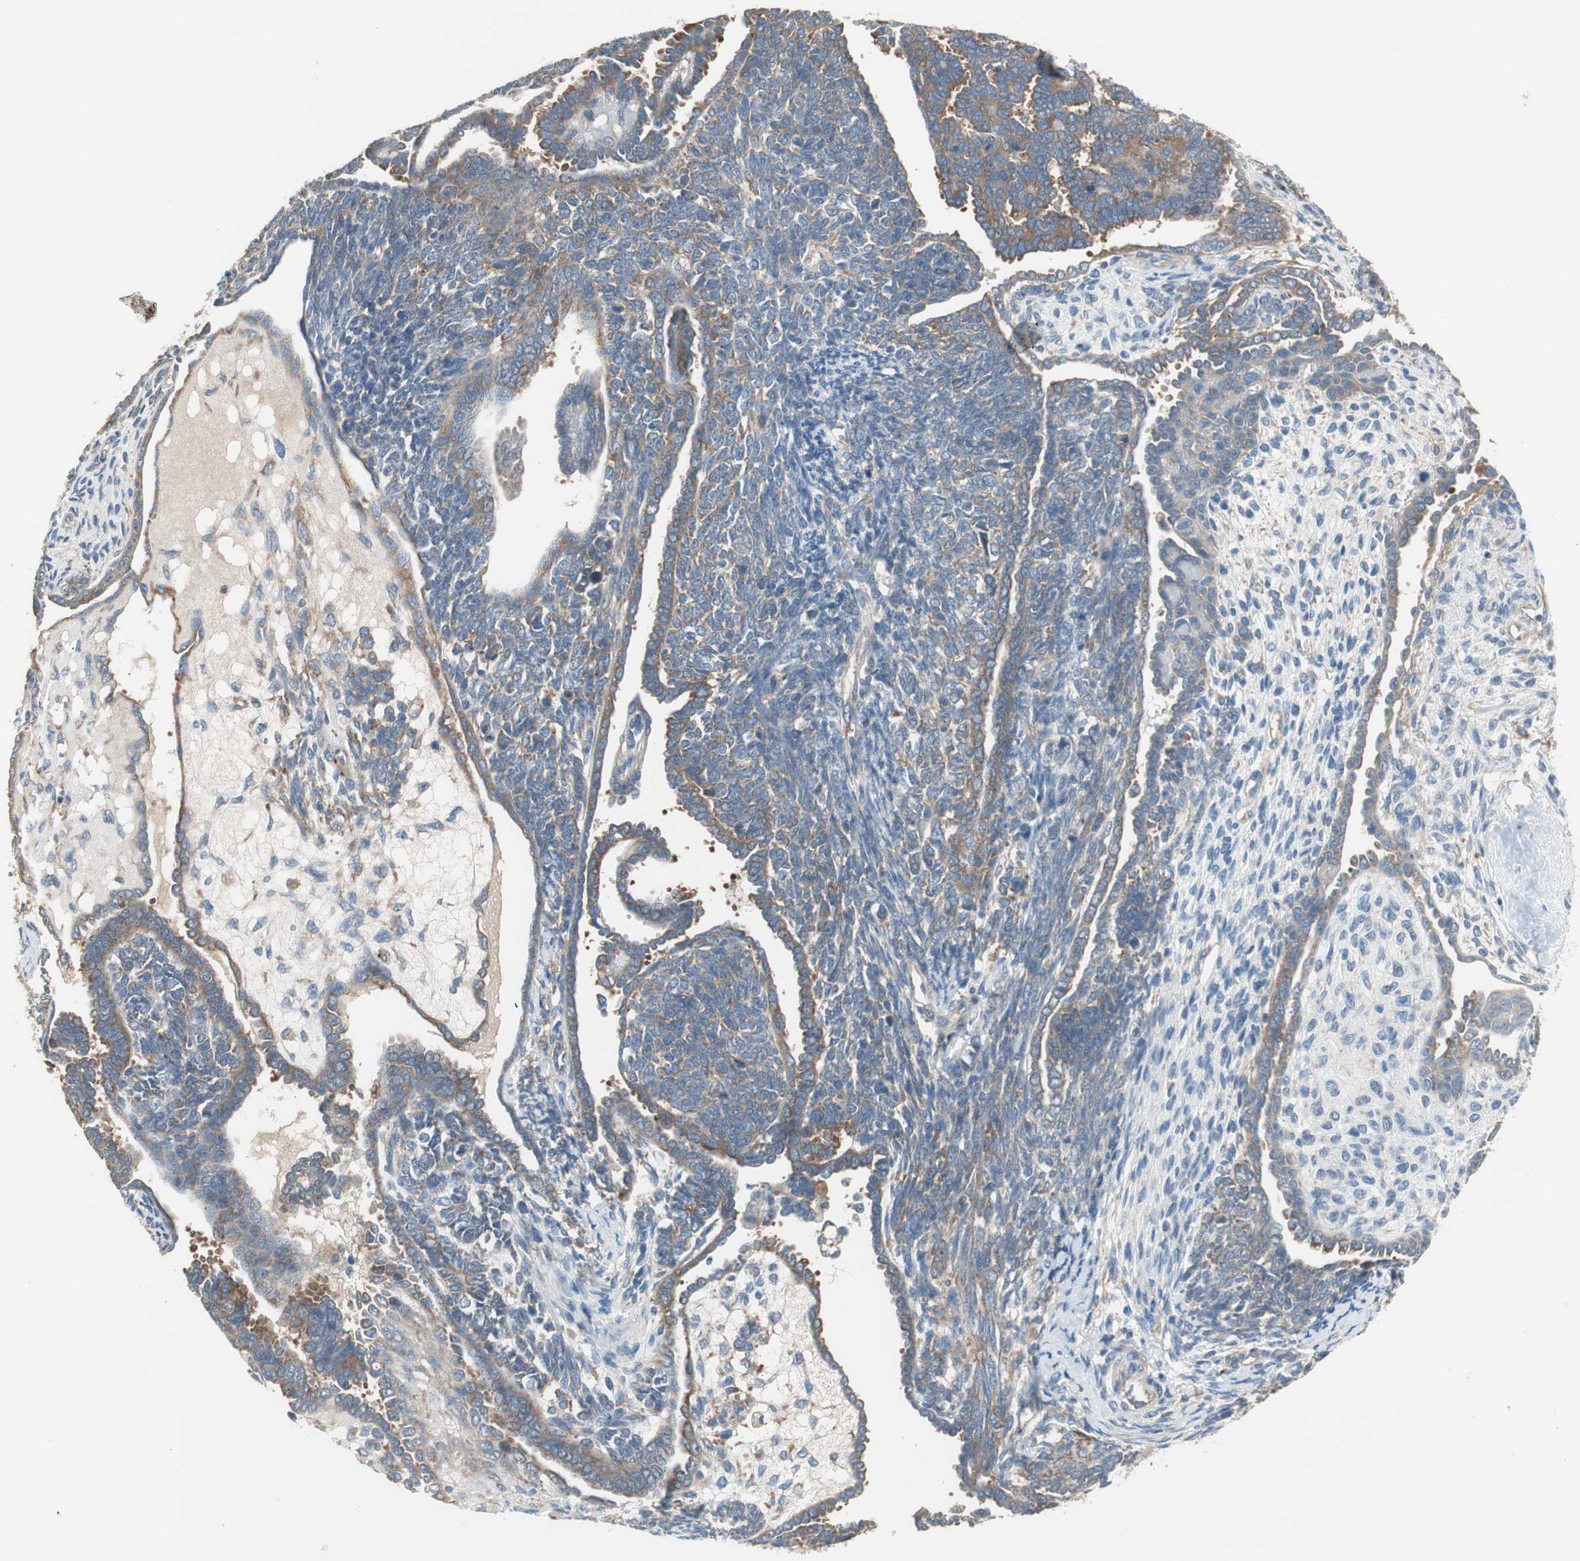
{"staining": {"intensity": "moderate", "quantity": ">75%", "location": "cytoplasmic/membranous"}, "tissue": "endometrial cancer", "cell_type": "Tumor cells", "image_type": "cancer", "snomed": [{"axis": "morphology", "description": "Neoplasm, malignant, NOS"}, {"axis": "topography", "description": "Endometrium"}], "caption": "Immunohistochemical staining of human endometrial cancer reveals moderate cytoplasmic/membranous protein staining in about >75% of tumor cells.", "gene": "RPL23", "patient": {"sex": "female", "age": 74}}